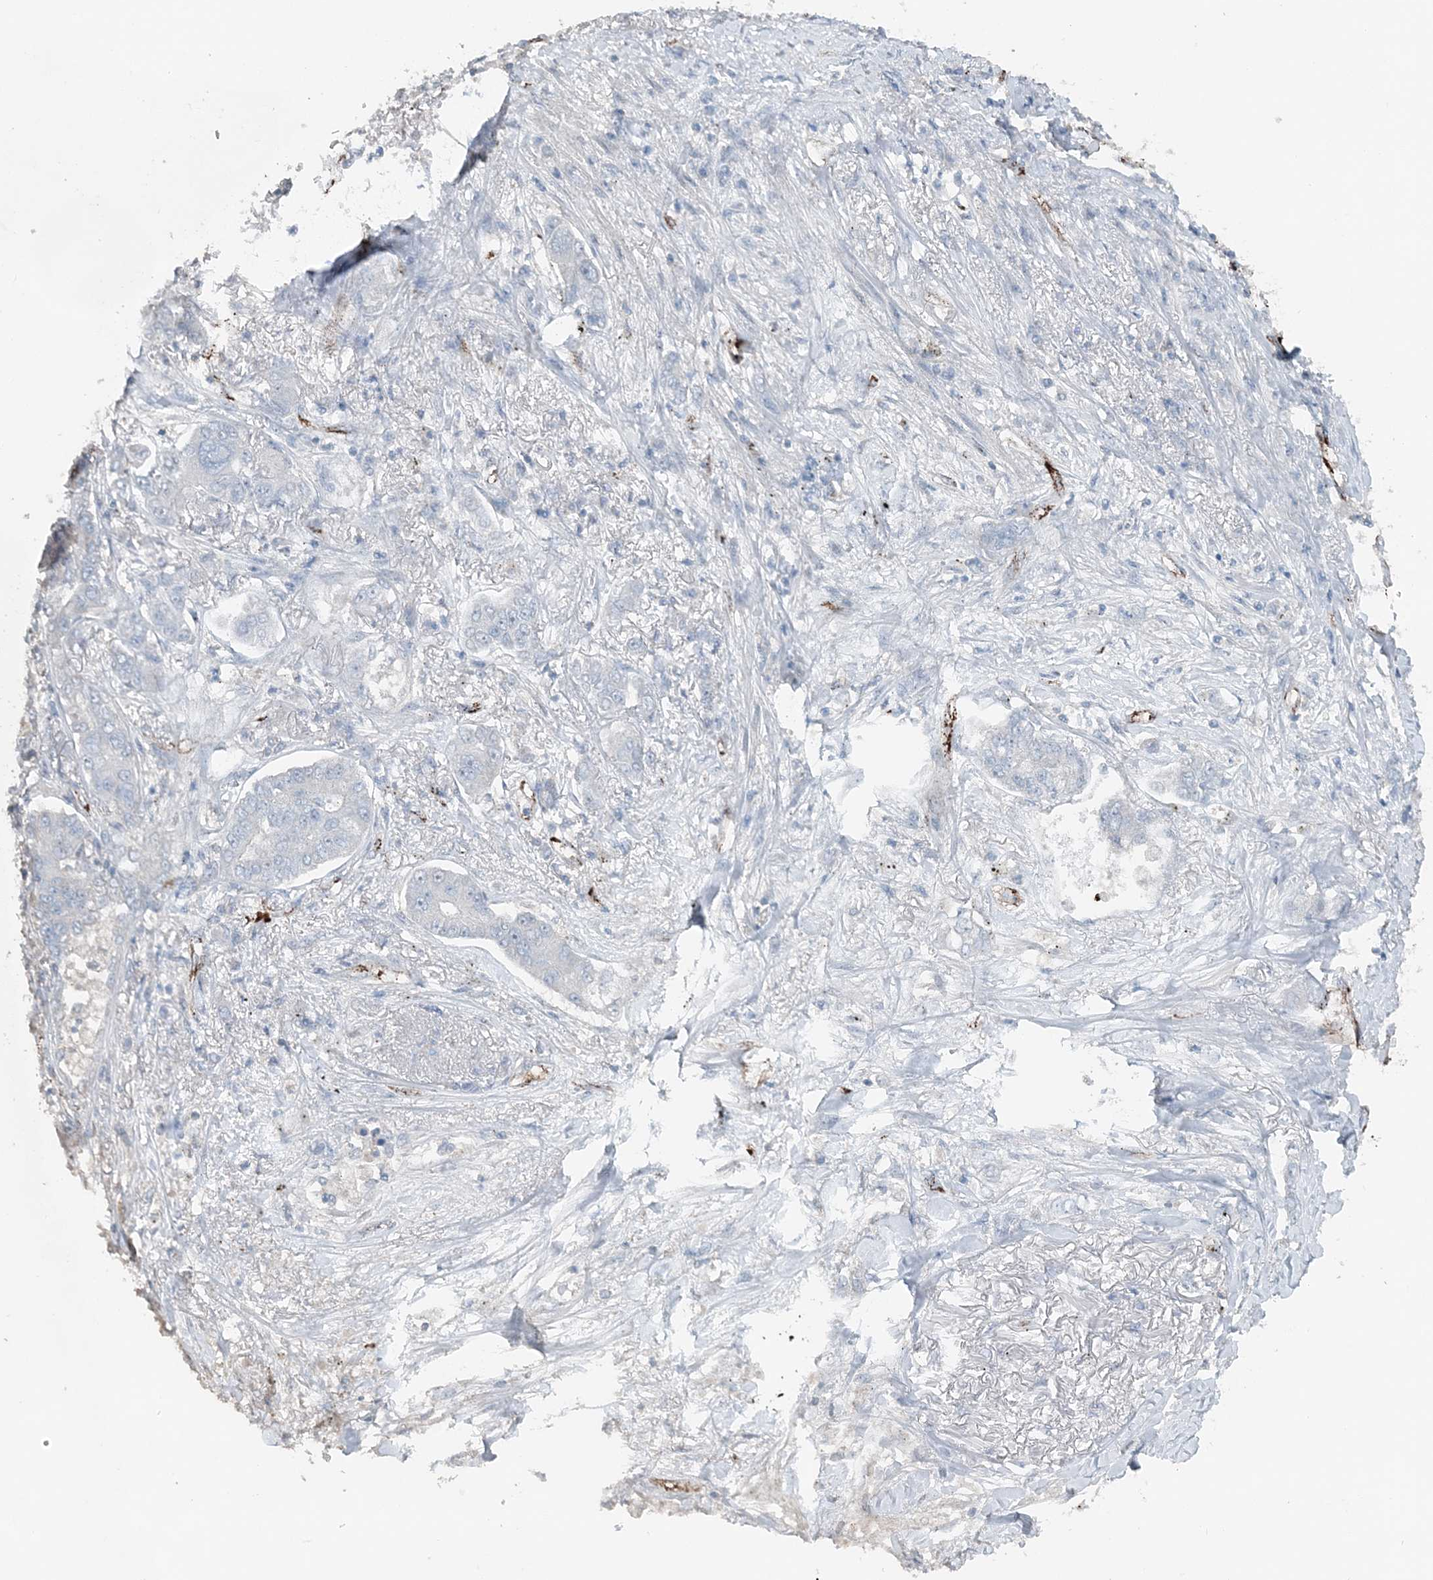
{"staining": {"intensity": "negative", "quantity": "none", "location": "none"}, "tissue": "lung cancer", "cell_type": "Tumor cells", "image_type": "cancer", "snomed": [{"axis": "morphology", "description": "Adenocarcinoma, NOS"}, {"axis": "topography", "description": "Lung"}], "caption": "Immunohistochemistry (IHC) of adenocarcinoma (lung) displays no positivity in tumor cells.", "gene": "ELOVL7", "patient": {"sex": "male", "age": 49}}